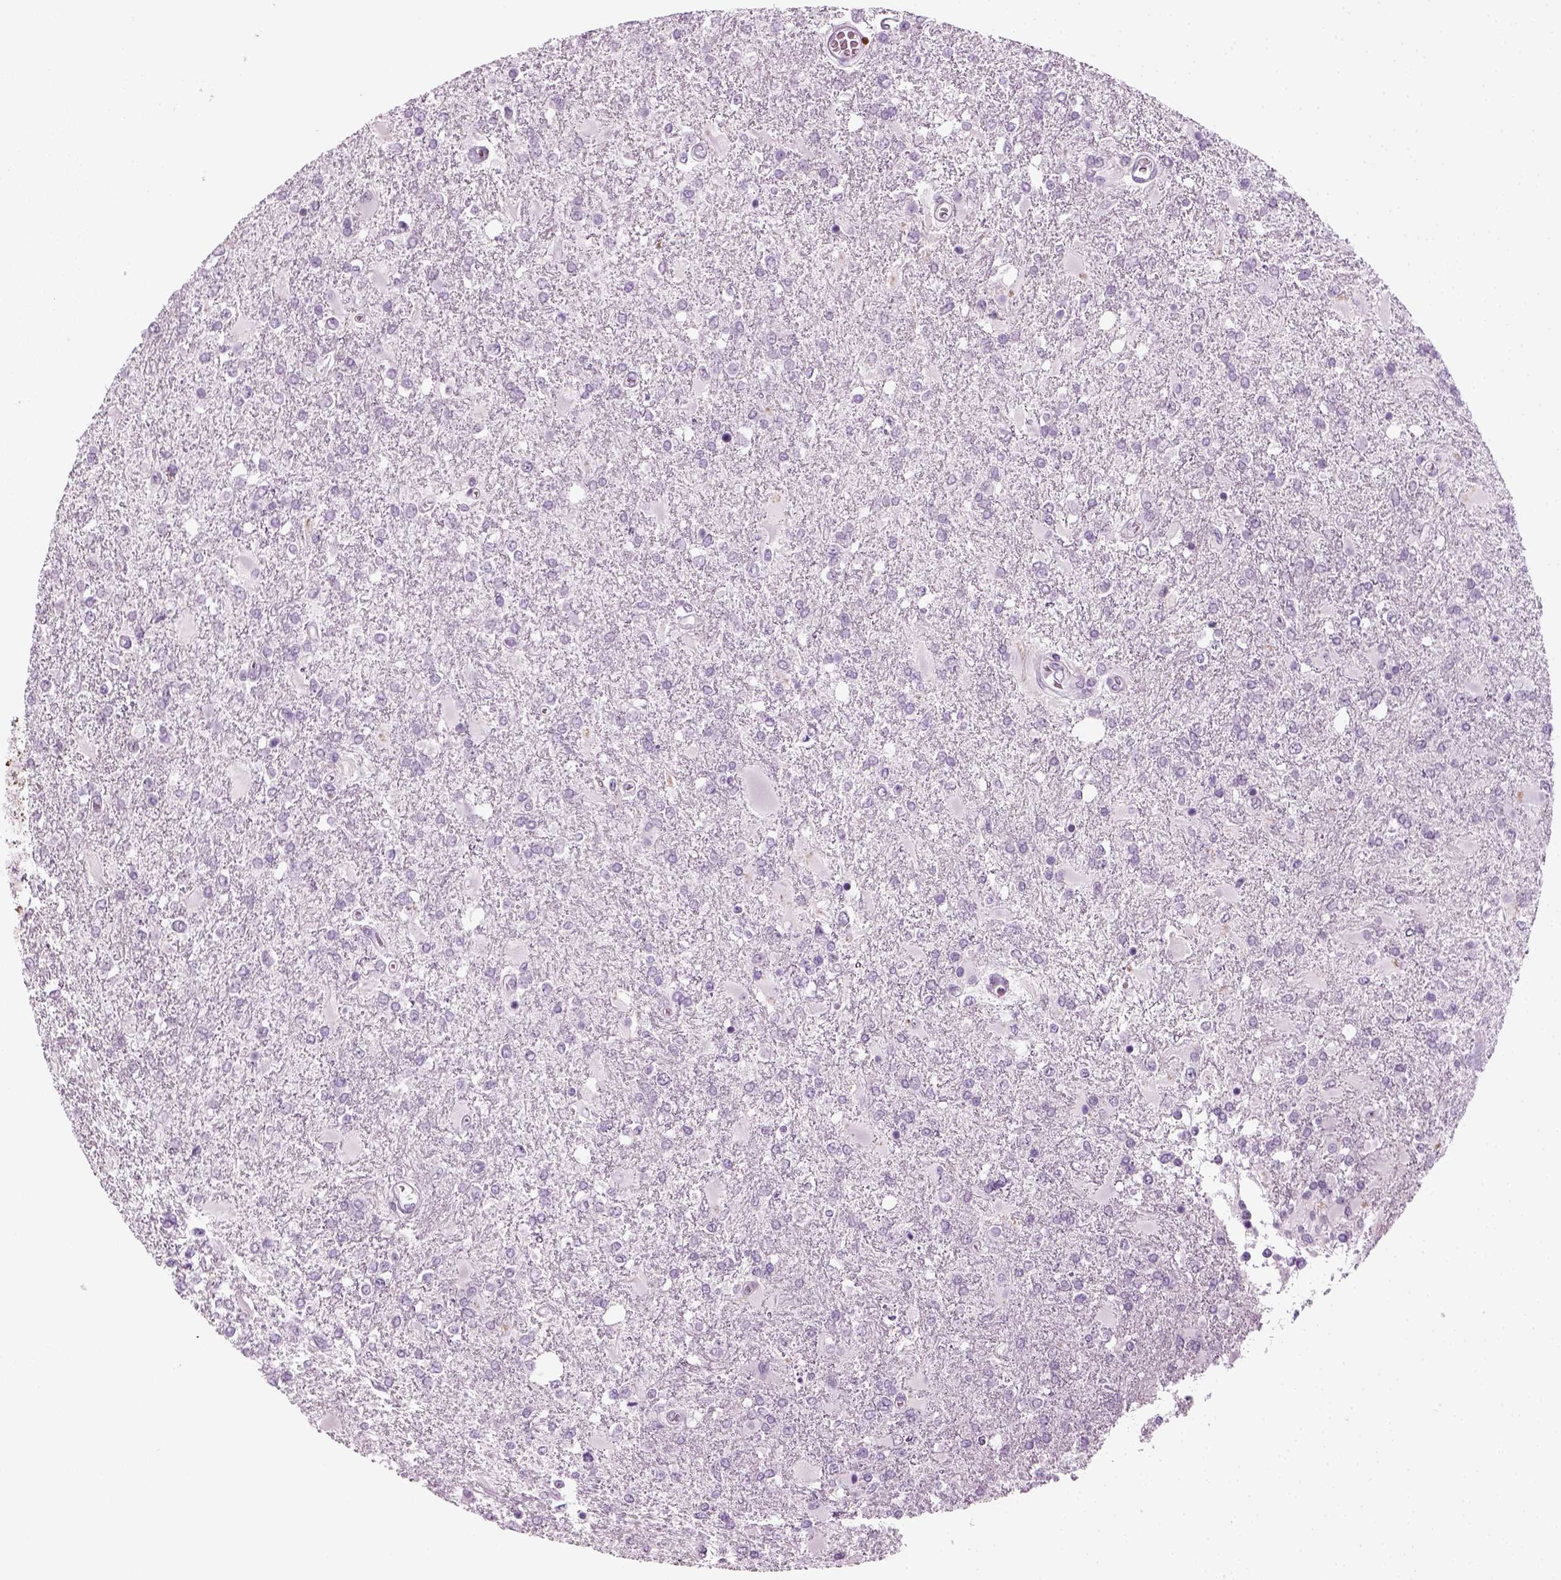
{"staining": {"intensity": "negative", "quantity": "none", "location": "none"}, "tissue": "glioma", "cell_type": "Tumor cells", "image_type": "cancer", "snomed": [{"axis": "morphology", "description": "Glioma, malignant, High grade"}, {"axis": "topography", "description": "Cerebral cortex"}], "caption": "Micrograph shows no significant protein expression in tumor cells of malignant glioma (high-grade). (DAB IHC with hematoxylin counter stain).", "gene": "KRT75", "patient": {"sex": "male", "age": 79}}